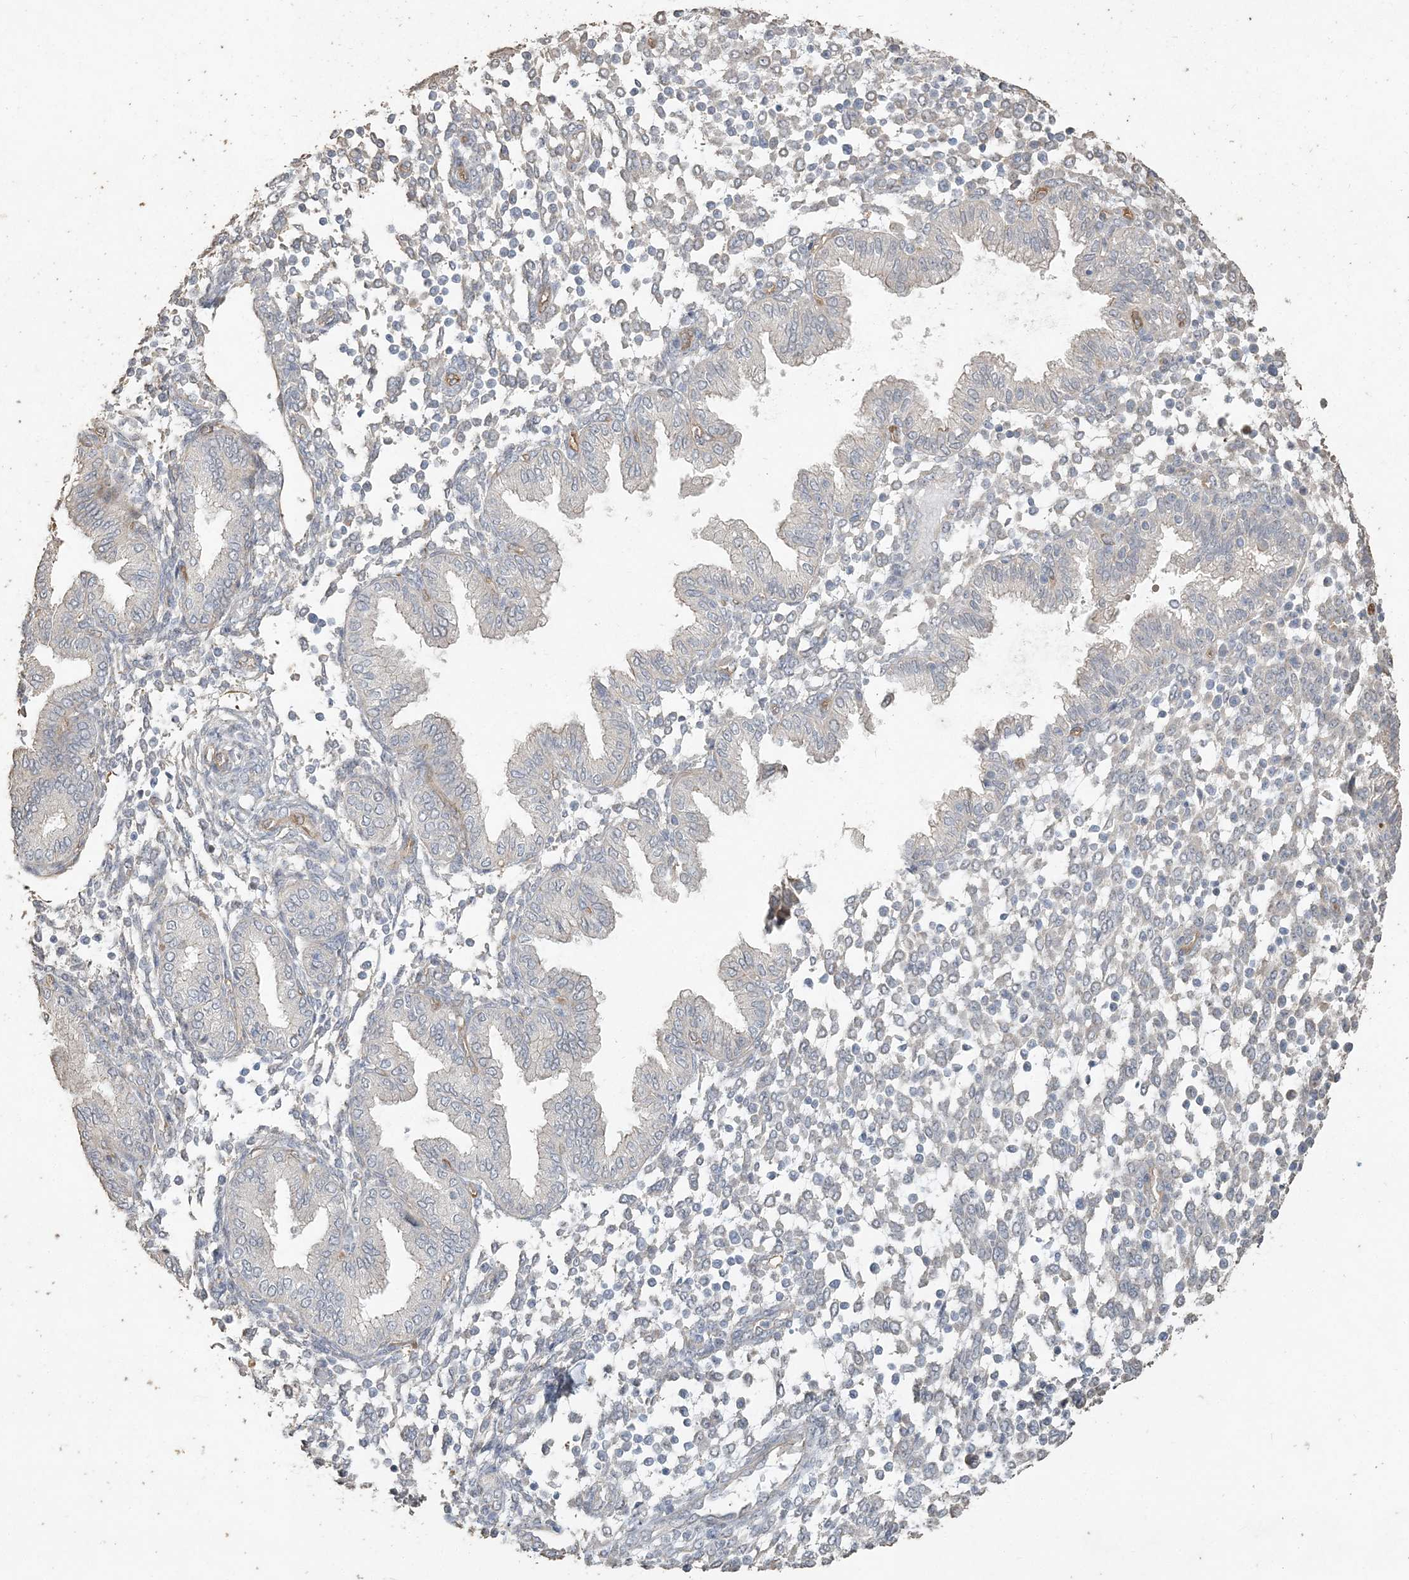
{"staining": {"intensity": "negative", "quantity": "none", "location": "none"}, "tissue": "endometrium", "cell_type": "Cells in endometrial stroma", "image_type": "normal", "snomed": [{"axis": "morphology", "description": "Normal tissue, NOS"}, {"axis": "topography", "description": "Endometrium"}], "caption": "DAB immunohistochemical staining of normal endometrium demonstrates no significant positivity in cells in endometrial stroma. (Stains: DAB IHC with hematoxylin counter stain, Microscopy: brightfield microscopy at high magnification).", "gene": "RNF145", "patient": {"sex": "female", "age": 53}}